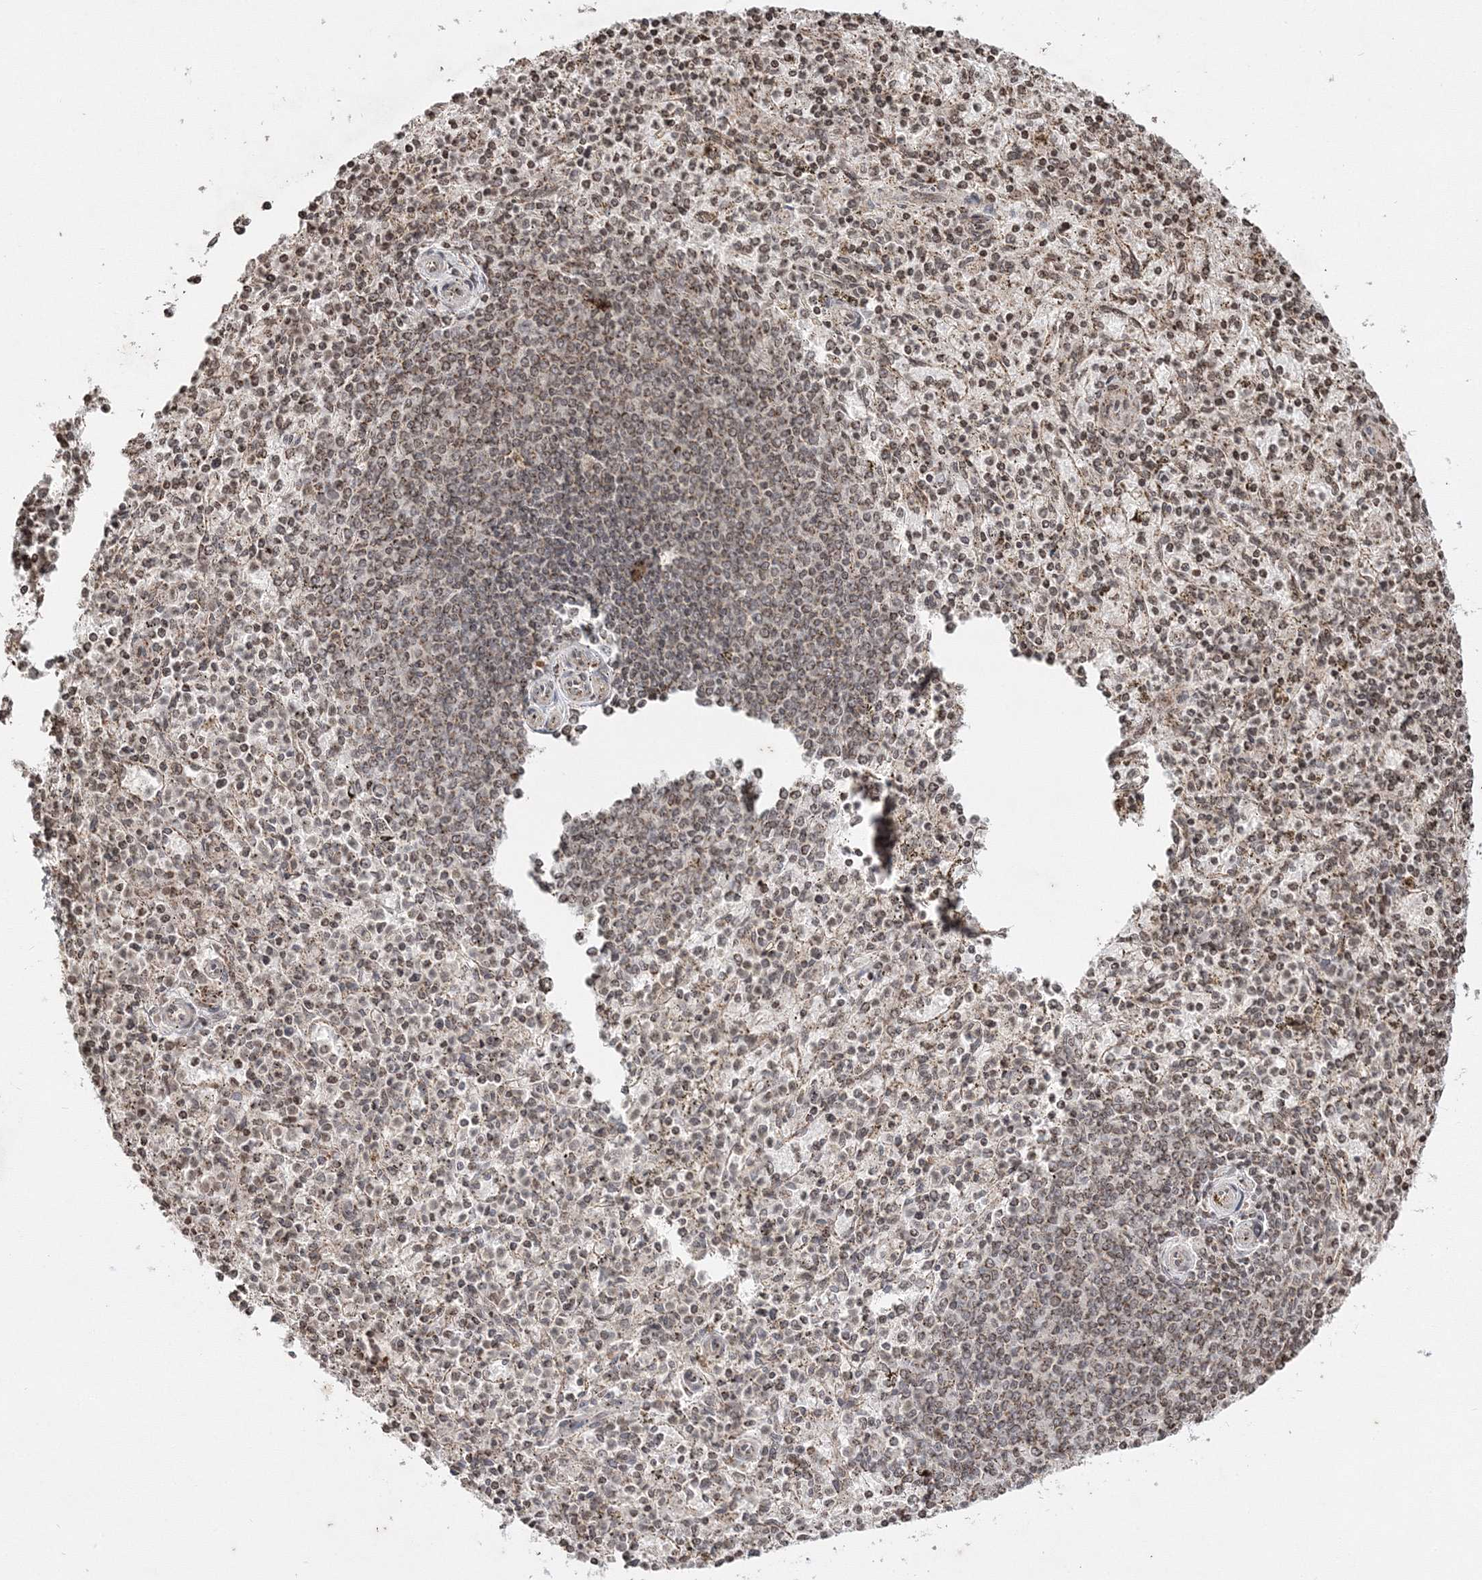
{"staining": {"intensity": "moderate", "quantity": "25%-75%", "location": "nuclear"}, "tissue": "spleen", "cell_type": "Cells in red pulp", "image_type": "normal", "snomed": [{"axis": "morphology", "description": "Normal tissue, NOS"}, {"axis": "topography", "description": "Spleen"}], "caption": "Immunohistochemical staining of normal spleen shows 25%-75% levels of moderate nuclear protein positivity in approximately 25%-75% of cells in red pulp. The staining is performed using DAB brown chromogen to label protein expression. The nuclei are counter-stained blue using hematoxylin.", "gene": "CARM1", "patient": {"sex": "male", "age": 72}}